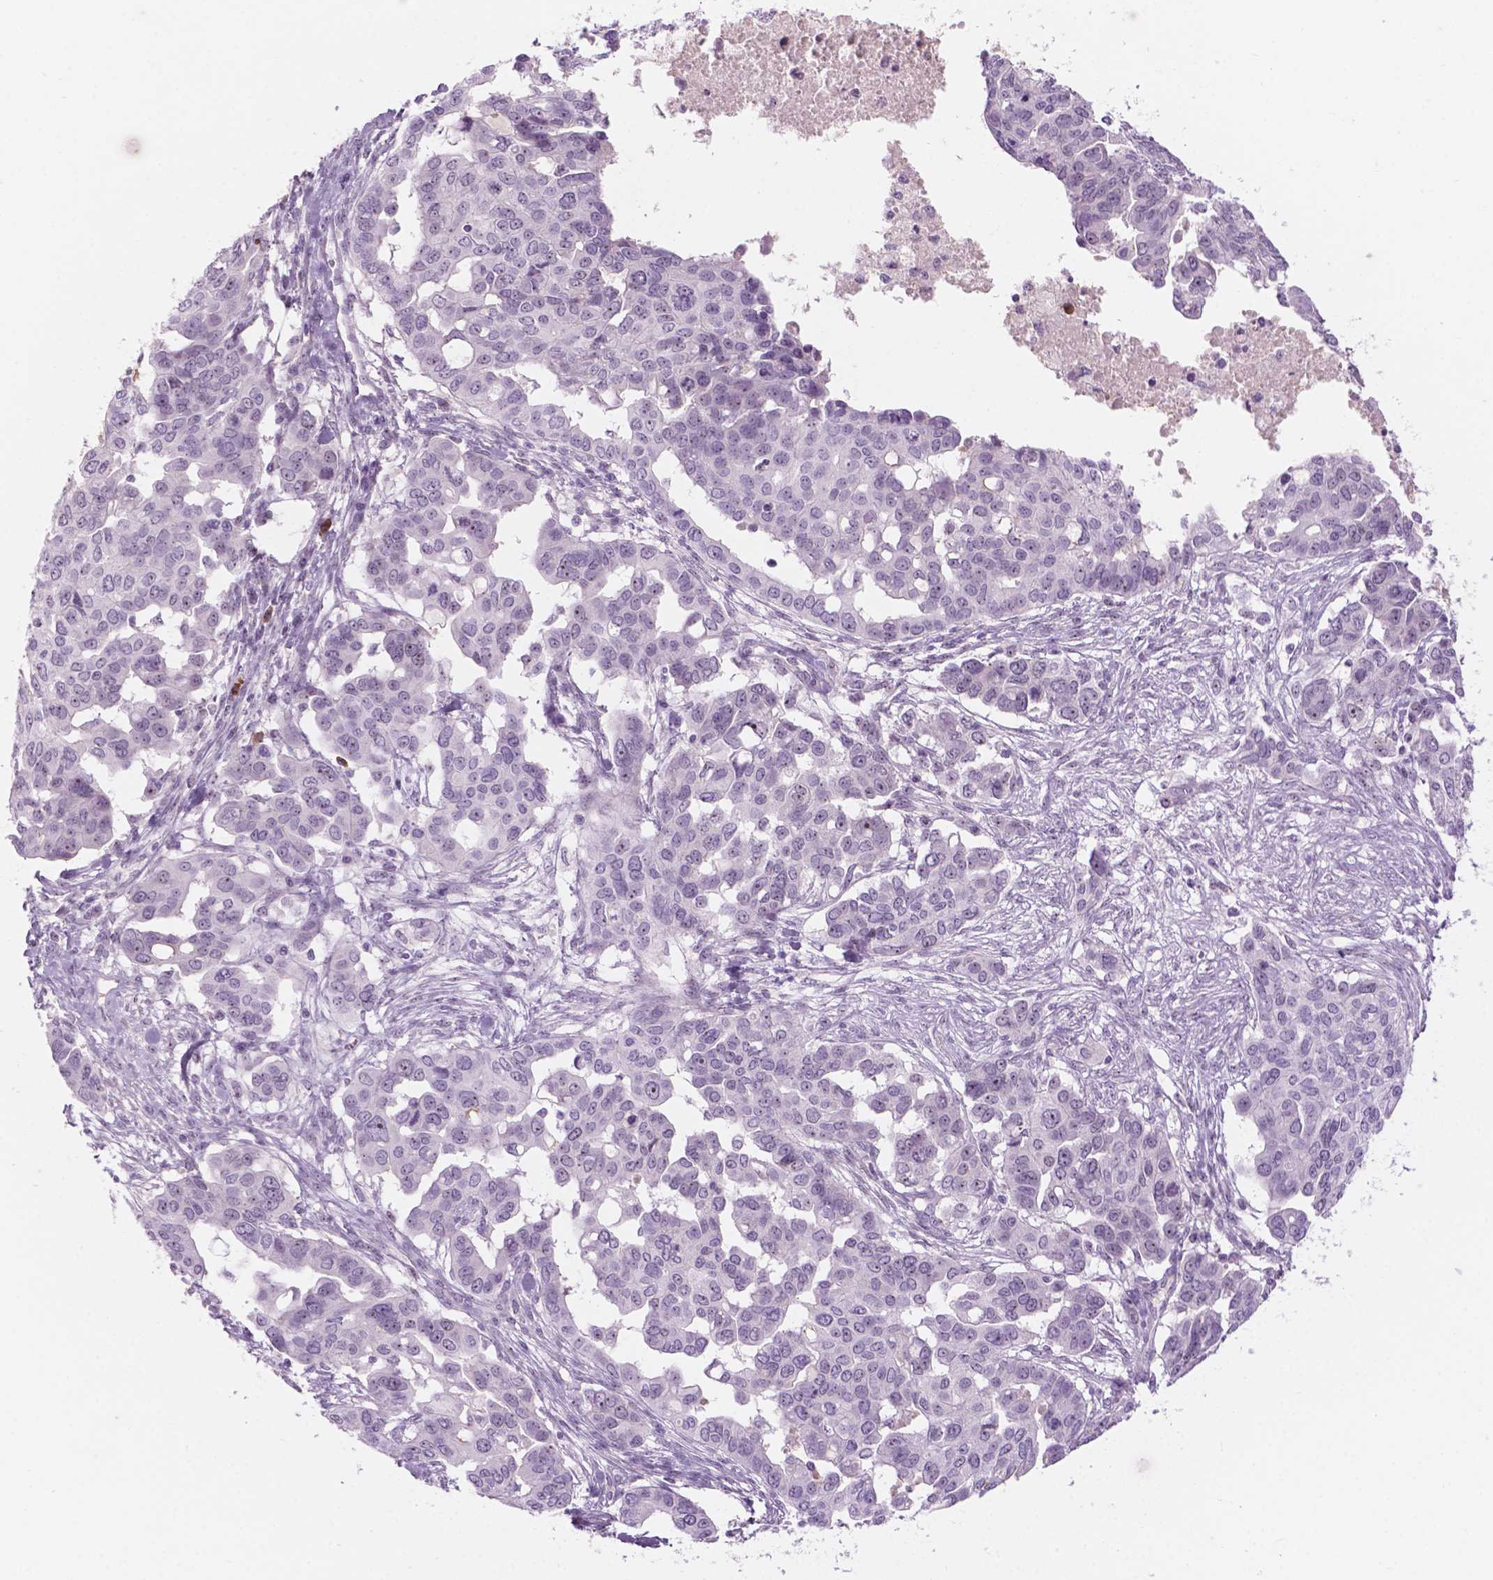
{"staining": {"intensity": "moderate", "quantity": "<25%", "location": "nuclear"}, "tissue": "ovarian cancer", "cell_type": "Tumor cells", "image_type": "cancer", "snomed": [{"axis": "morphology", "description": "Carcinoma, endometroid"}, {"axis": "topography", "description": "Ovary"}], "caption": "Ovarian endometroid carcinoma stained with immunohistochemistry (IHC) displays moderate nuclear positivity in about <25% of tumor cells.", "gene": "ZNF853", "patient": {"sex": "female", "age": 78}}